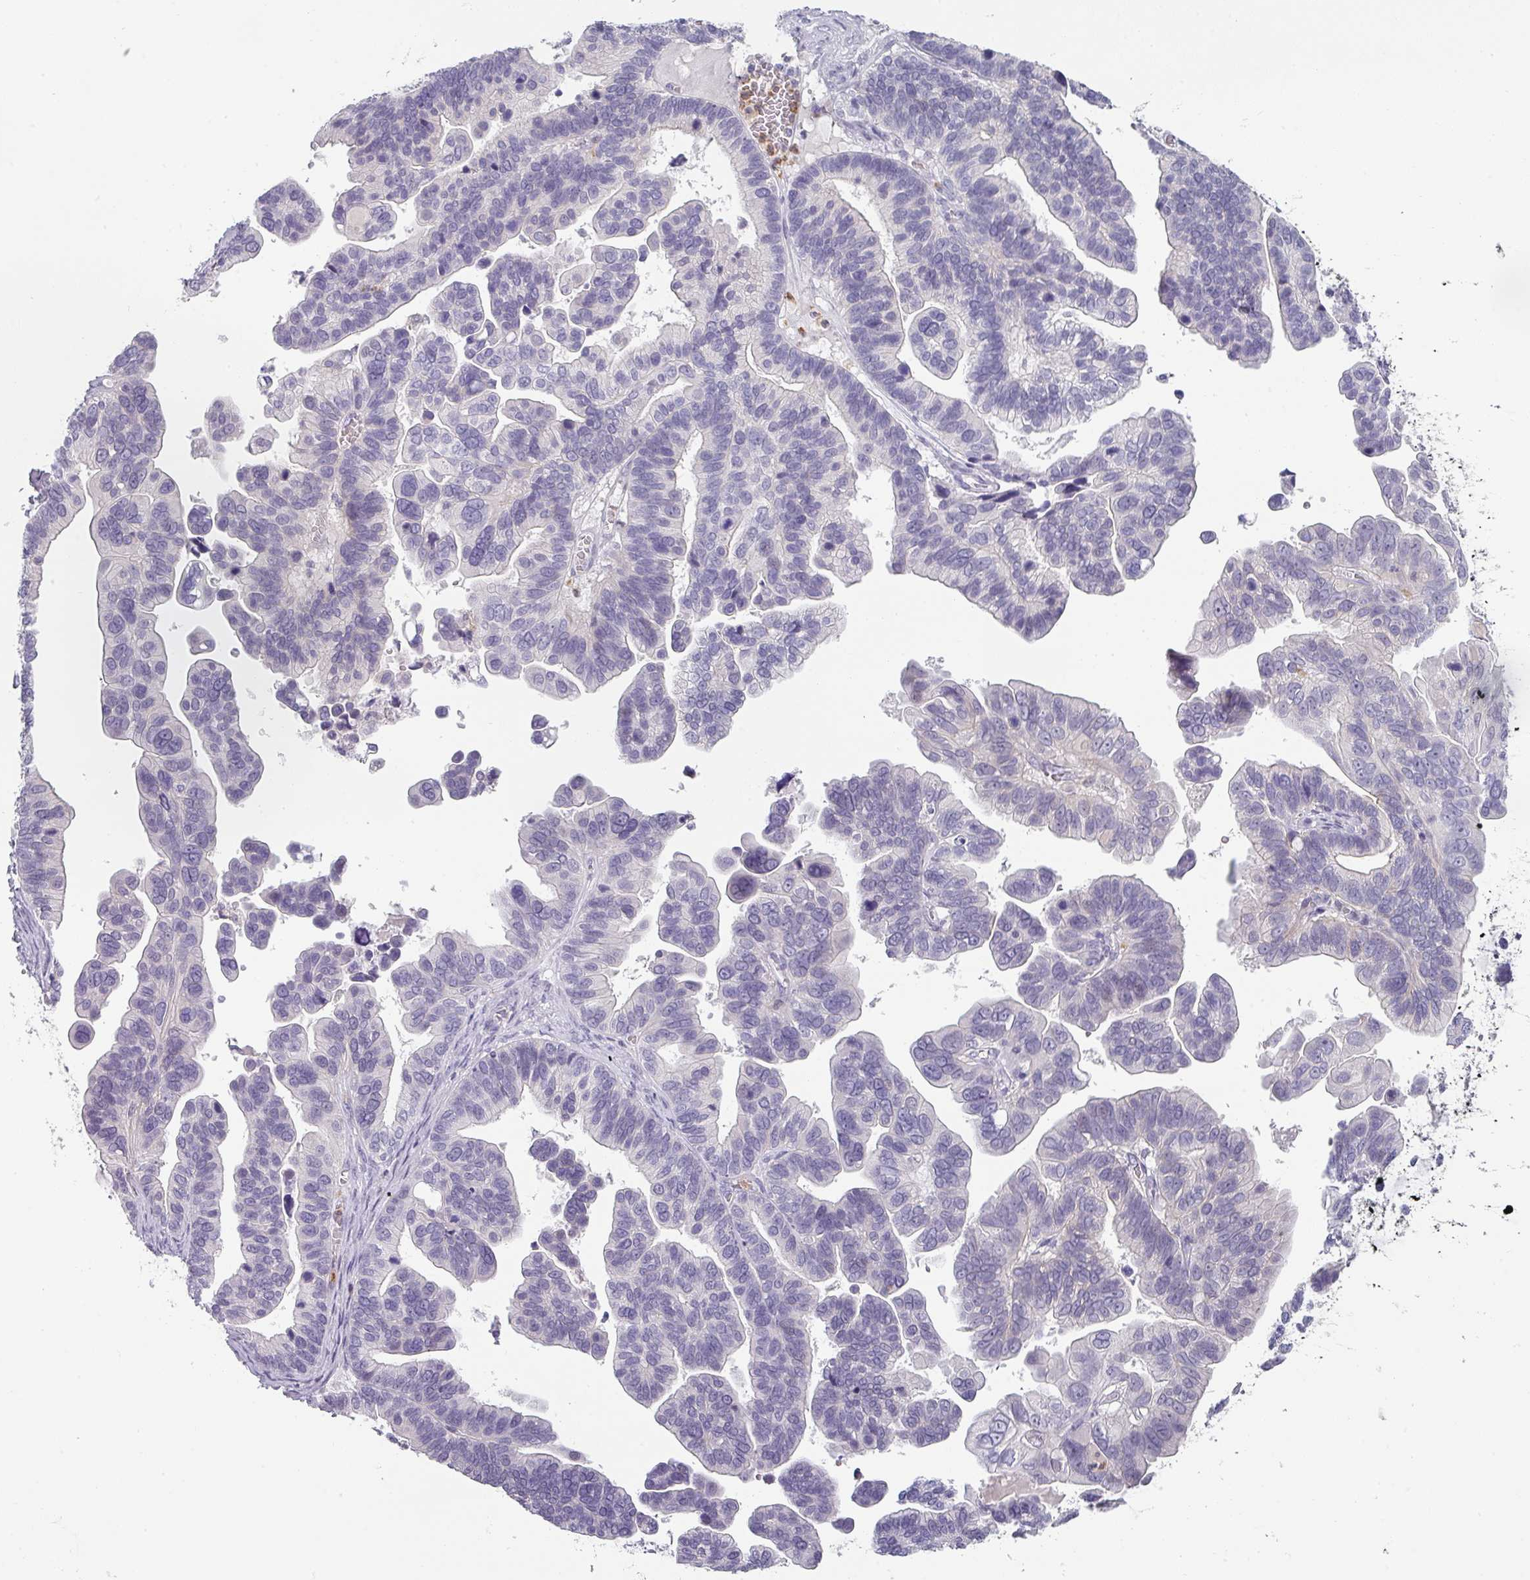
{"staining": {"intensity": "negative", "quantity": "none", "location": "none"}, "tissue": "ovarian cancer", "cell_type": "Tumor cells", "image_type": "cancer", "snomed": [{"axis": "morphology", "description": "Cystadenocarcinoma, serous, NOS"}, {"axis": "topography", "description": "Ovary"}], "caption": "The histopathology image shows no staining of tumor cells in serous cystadenocarcinoma (ovarian).", "gene": "BTLA", "patient": {"sex": "female", "age": 56}}